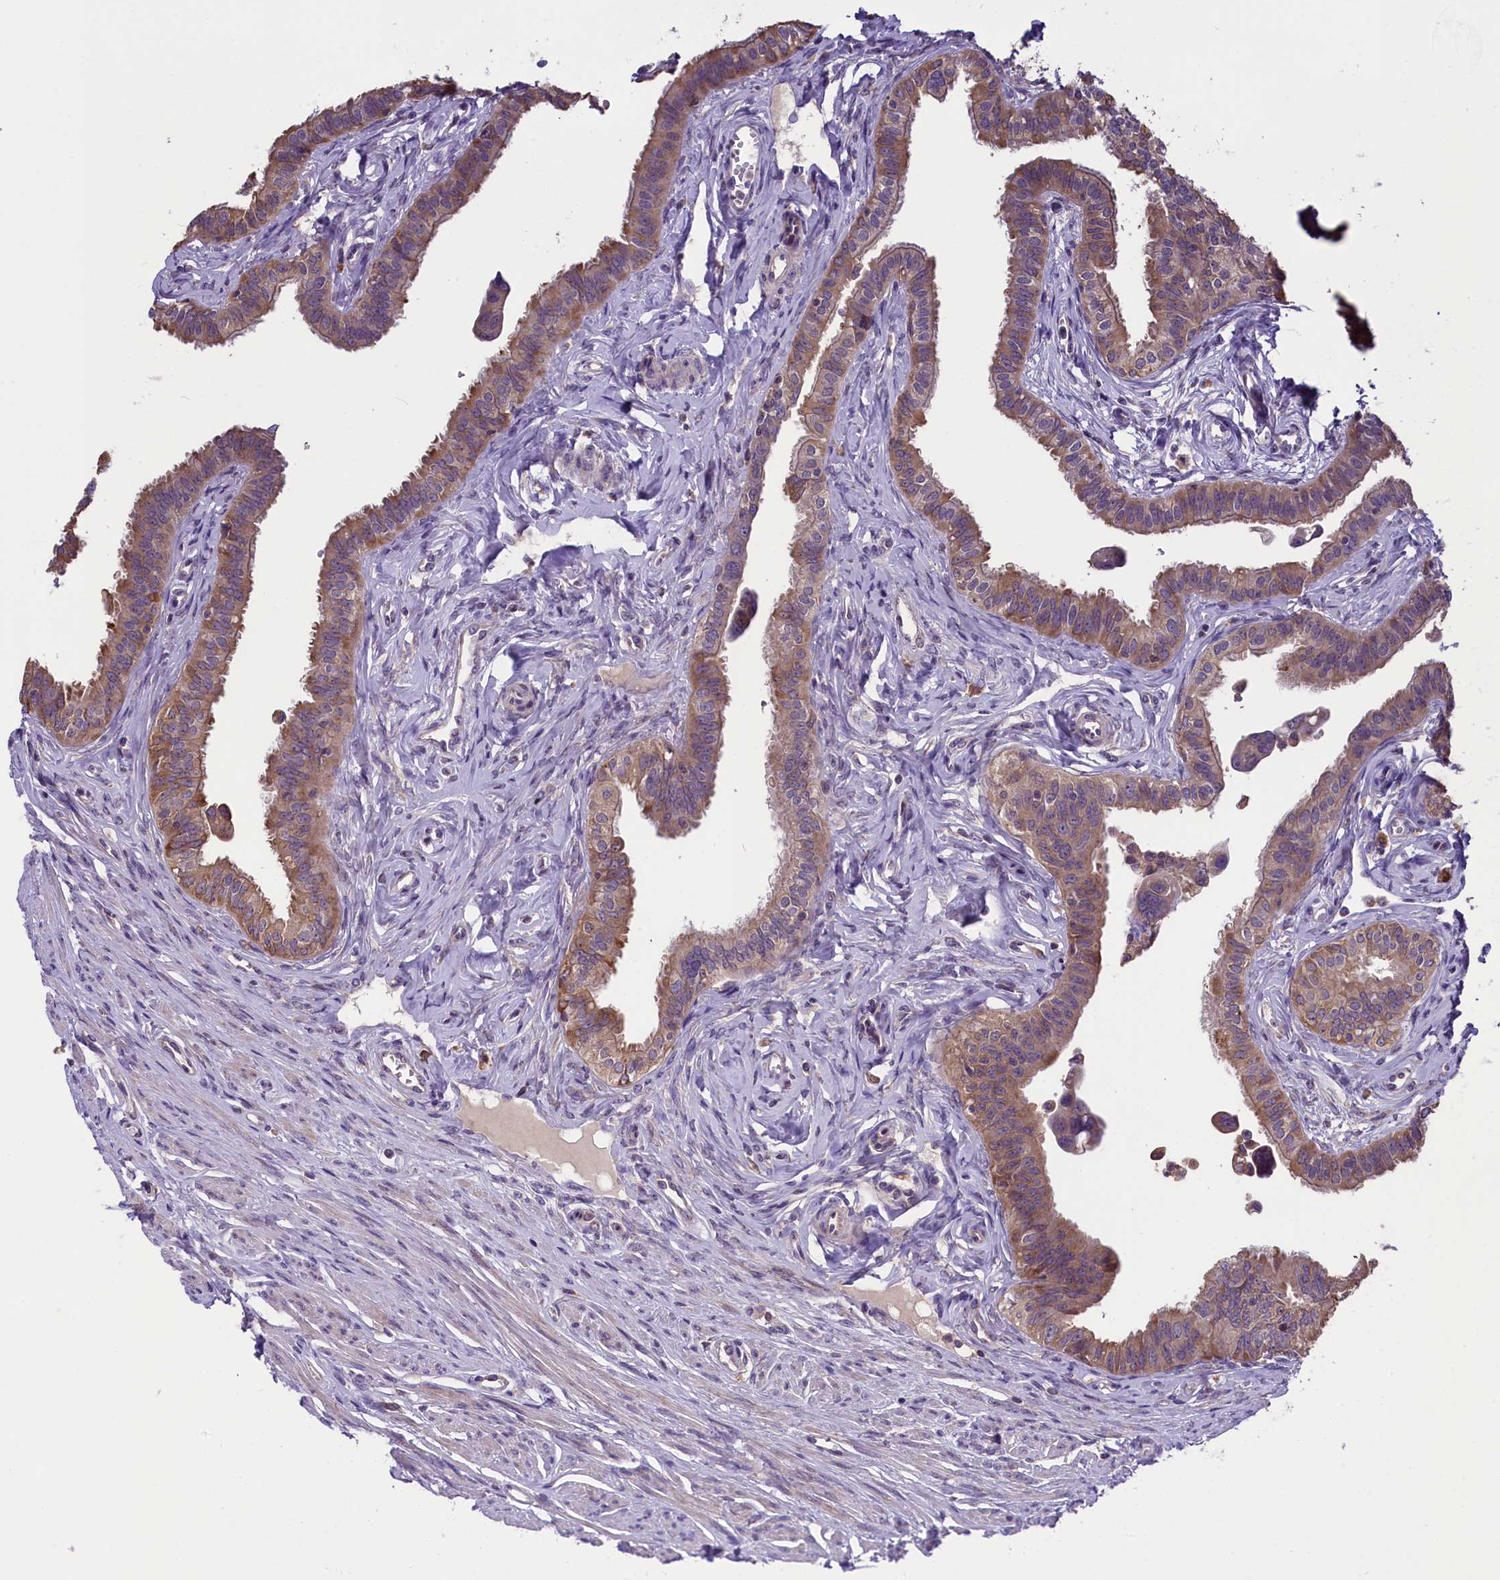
{"staining": {"intensity": "moderate", "quantity": ">75%", "location": "cytoplasmic/membranous"}, "tissue": "fallopian tube", "cell_type": "Glandular cells", "image_type": "normal", "snomed": [{"axis": "morphology", "description": "Normal tissue, NOS"}, {"axis": "morphology", "description": "Carcinoma, NOS"}, {"axis": "topography", "description": "Fallopian tube"}, {"axis": "topography", "description": "Ovary"}], "caption": "High-power microscopy captured an IHC image of normal fallopian tube, revealing moderate cytoplasmic/membranous expression in about >75% of glandular cells.", "gene": "ABCC10", "patient": {"sex": "female", "age": 59}}